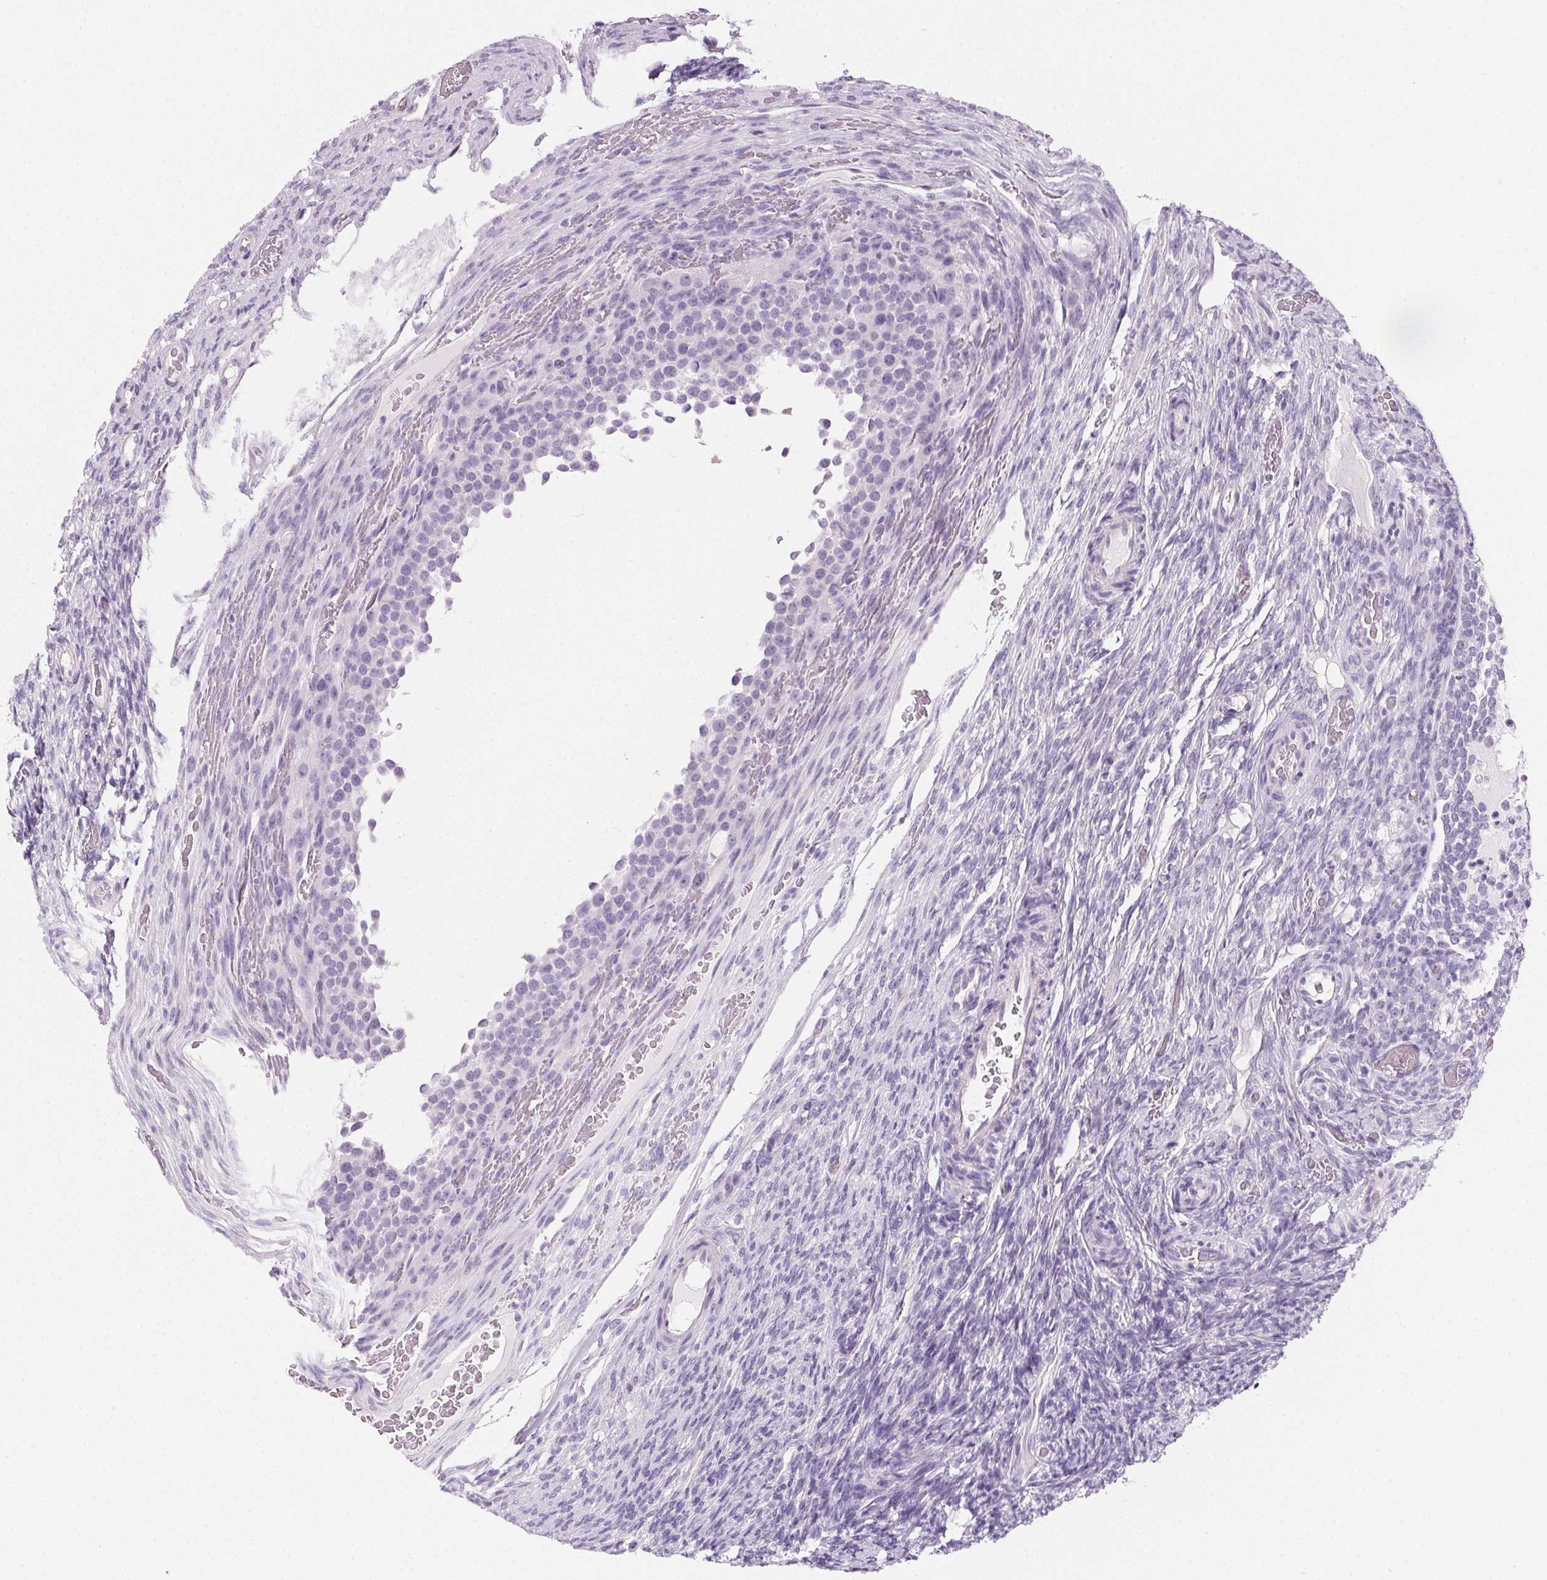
{"staining": {"intensity": "negative", "quantity": "none", "location": "none"}, "tissue": "ovary", "cell_type": "Follicle cells", "image_type": "normal", "snomed": [{"axis": "morphology", "description": "Normal tissue, NOS"}, {"axis": "topography", "description": "Ovary"}], "caption": "This image is of normal ovary stained with immunohistochemistry (IHC) to label a protein in brown with the nuclei are counter-stained blue. There is no expression in follicle cells.", "gene": "PRSS1", "patient": {"sex": "female", "age": 34}}